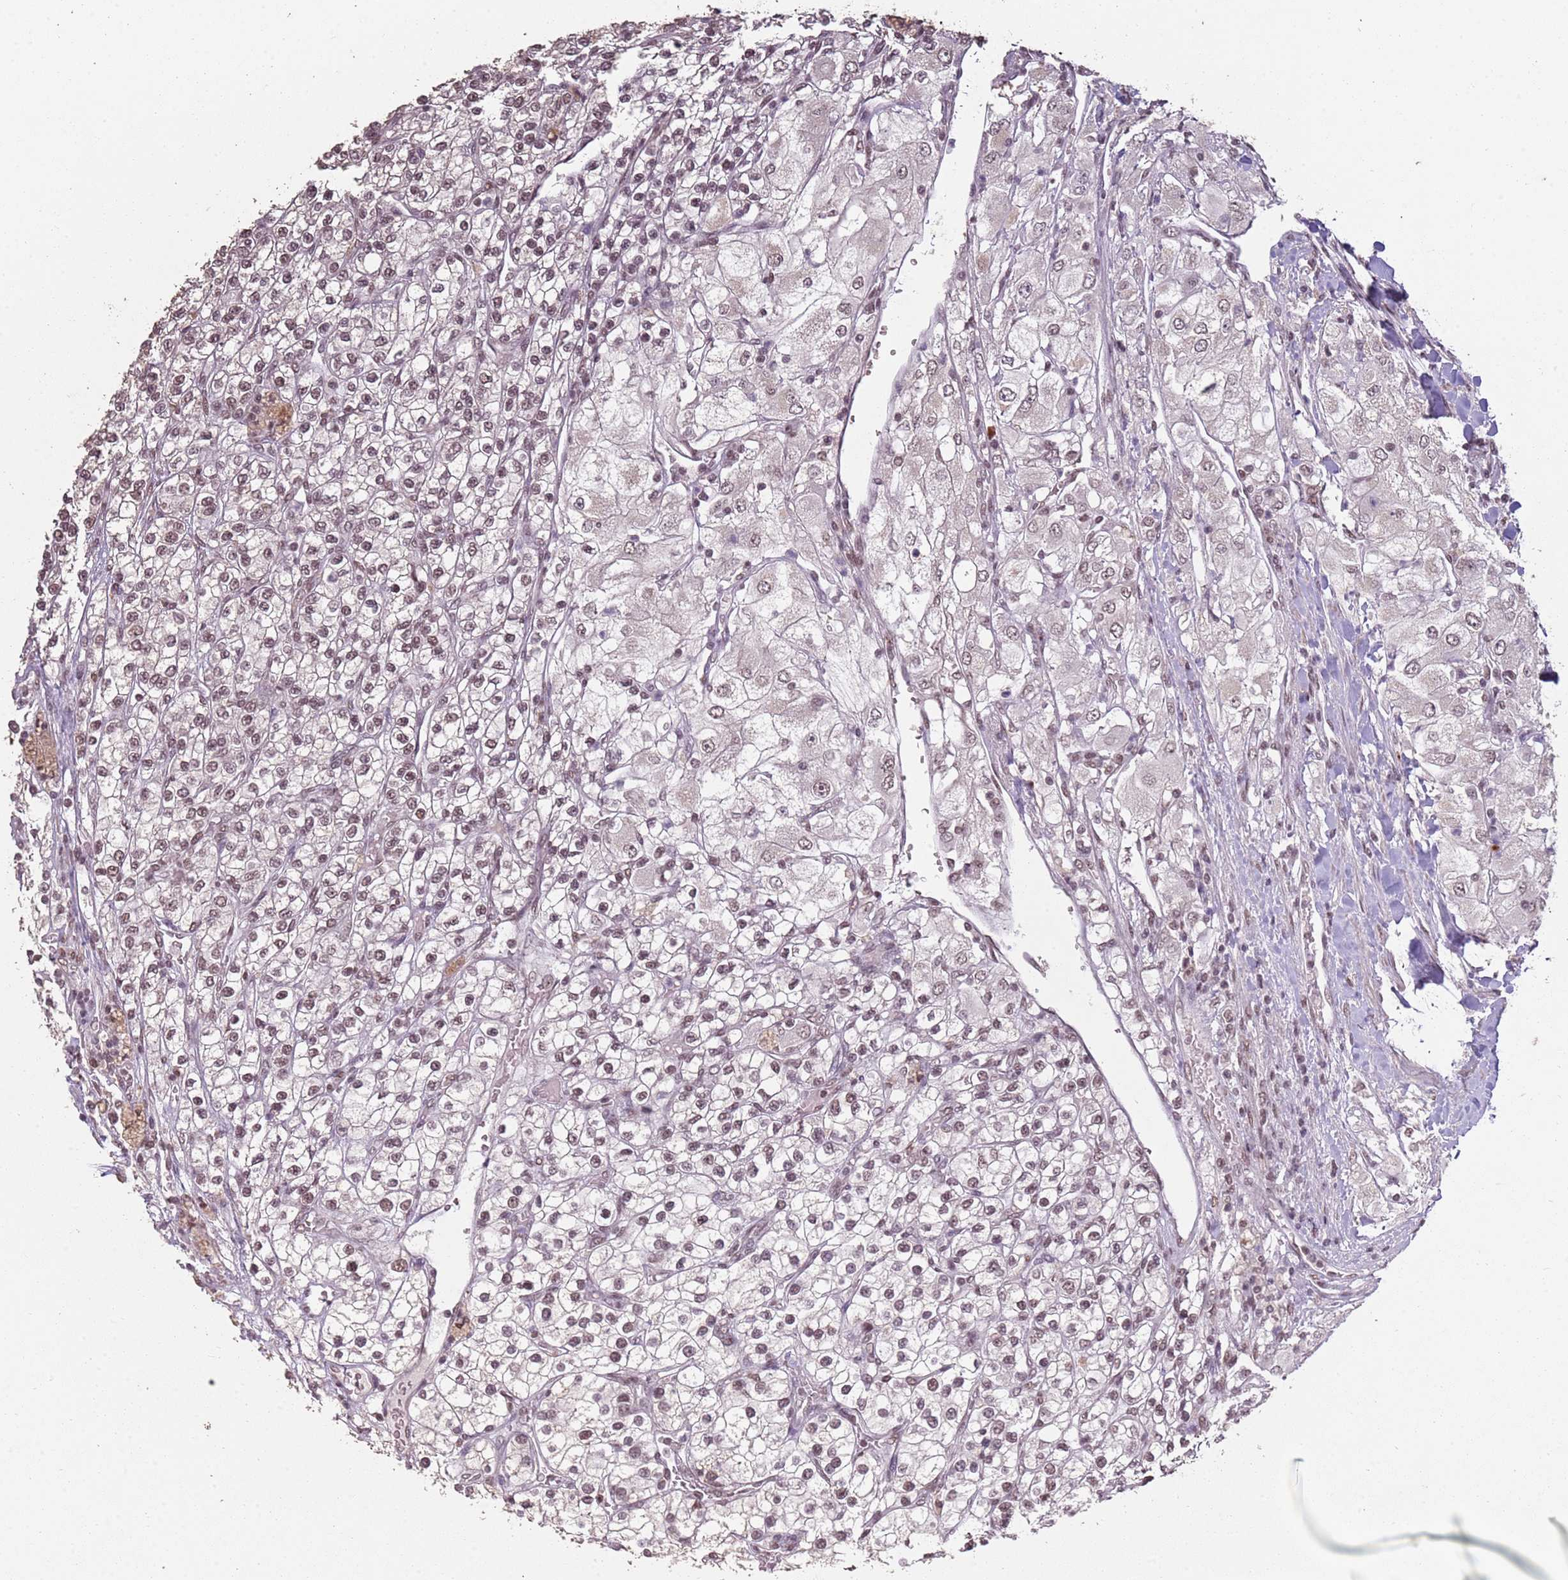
{"staining": {"intensity": "moderate", "quantity": "25%-75%", "location": "nuclear"}, "tissue": "renal cancer", "cell_type": "Tumor cells", "image_type": "cancer", "snomed": [{"axis": "morphology", "description": "Adenocarcinoma, NOS"}, {"axis": "topography", "description": "Kidney"}], "caption": "This image exhibits immunohistochemistry staining of human adenocarcinoma (renal), with medium moderate nuclear expression in about 25%-75% of tumor cells.", "gene": "ARL14EP", "patient": {"sex": "male", "age": 80}}